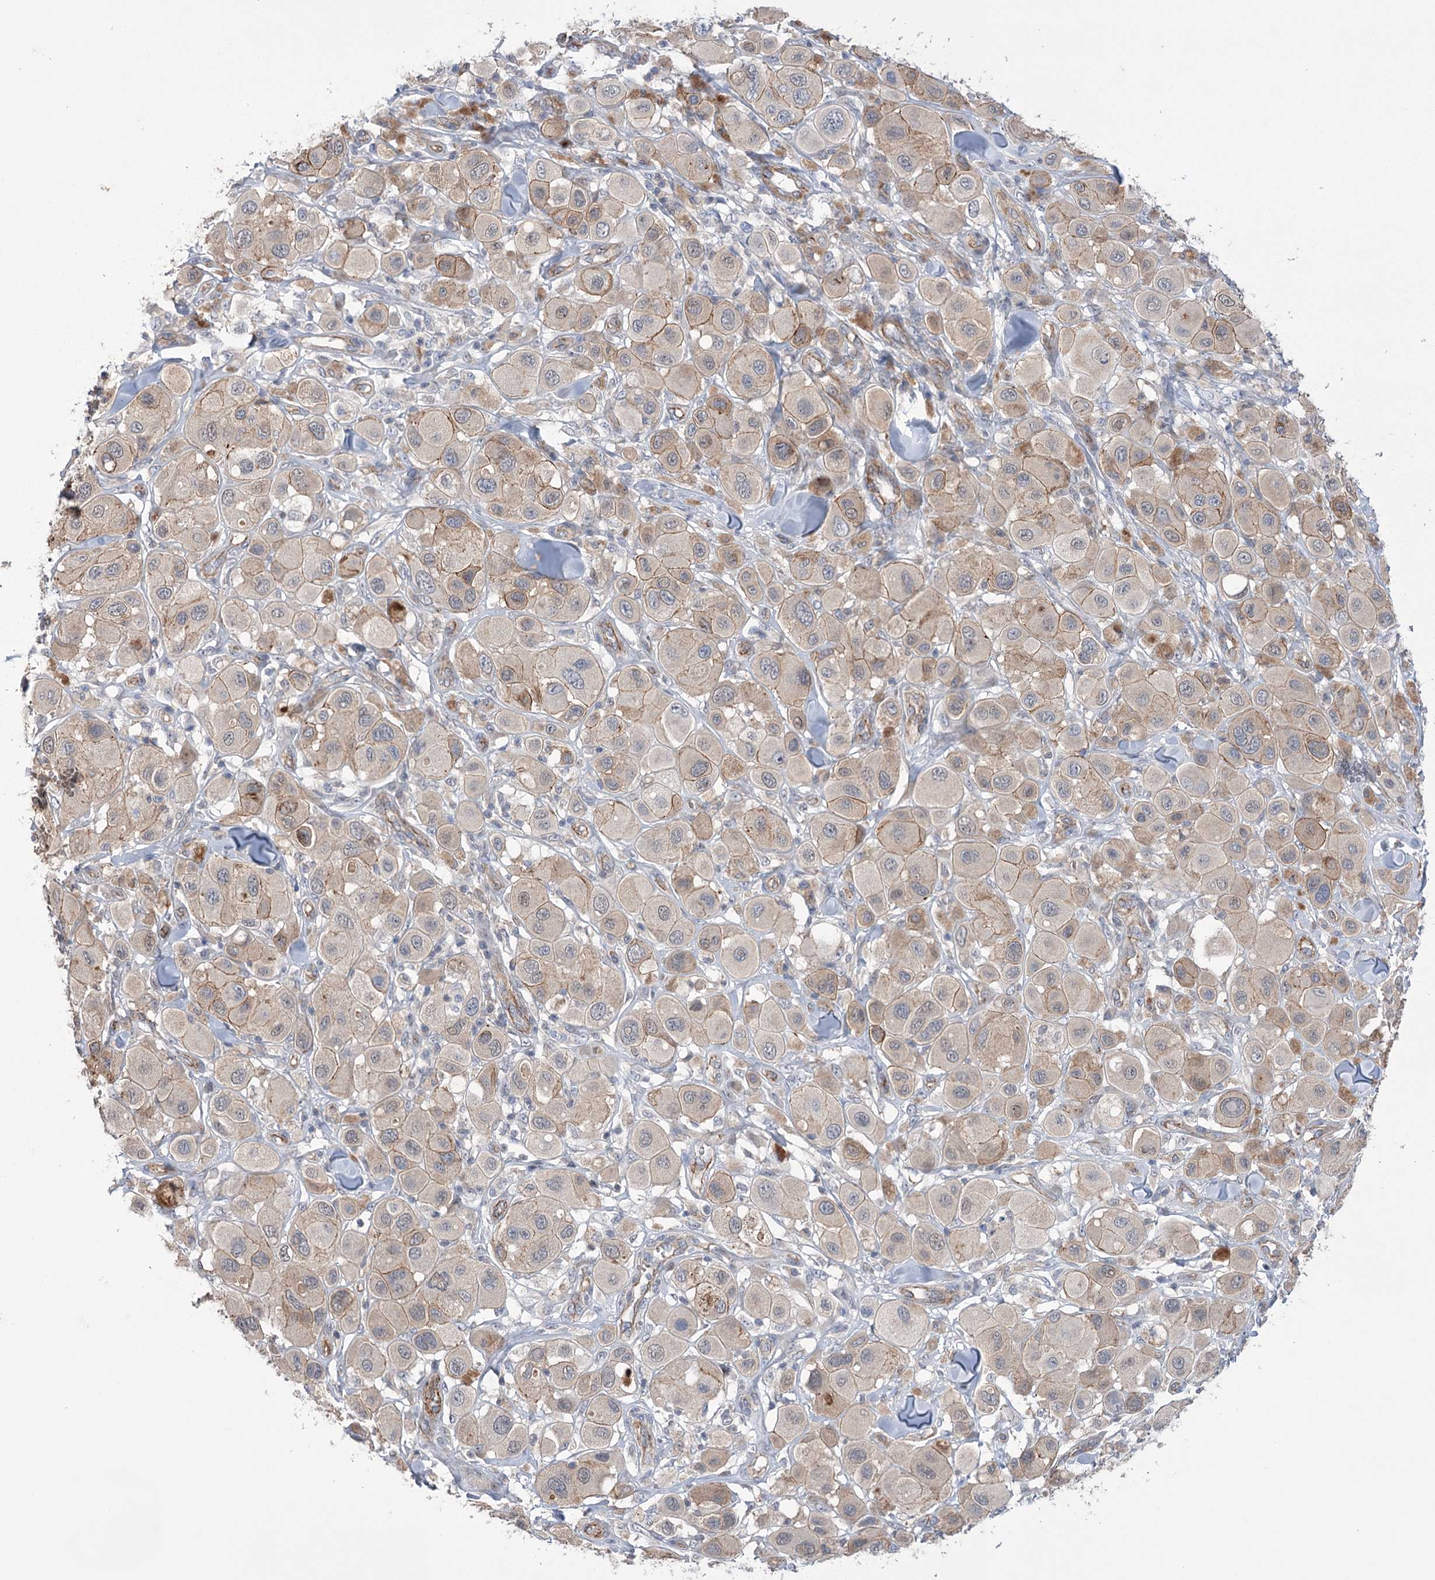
{"staining": {"intensity": "weak", "quantity": "25%-75%", "location": "cytoplasmic/membranous"}, "tissue": "melanoma", "cell_type": "Tumor cells", "image_type": "cancer", "snomed": [{"axis": "morphology", "description": "Malignant melanoma, Metastatic site"}, {"axis": "topography", "description": "Skin"}], "caption": "Immunohistochemical staining of malignant melanoma (metastatic site) displays low levels of weak cytoplasmic/membranous positivity in about 25%-75% of tumor cells.", "gene": "TRIM71", "patient": {"sex": "male", "age": 41}}